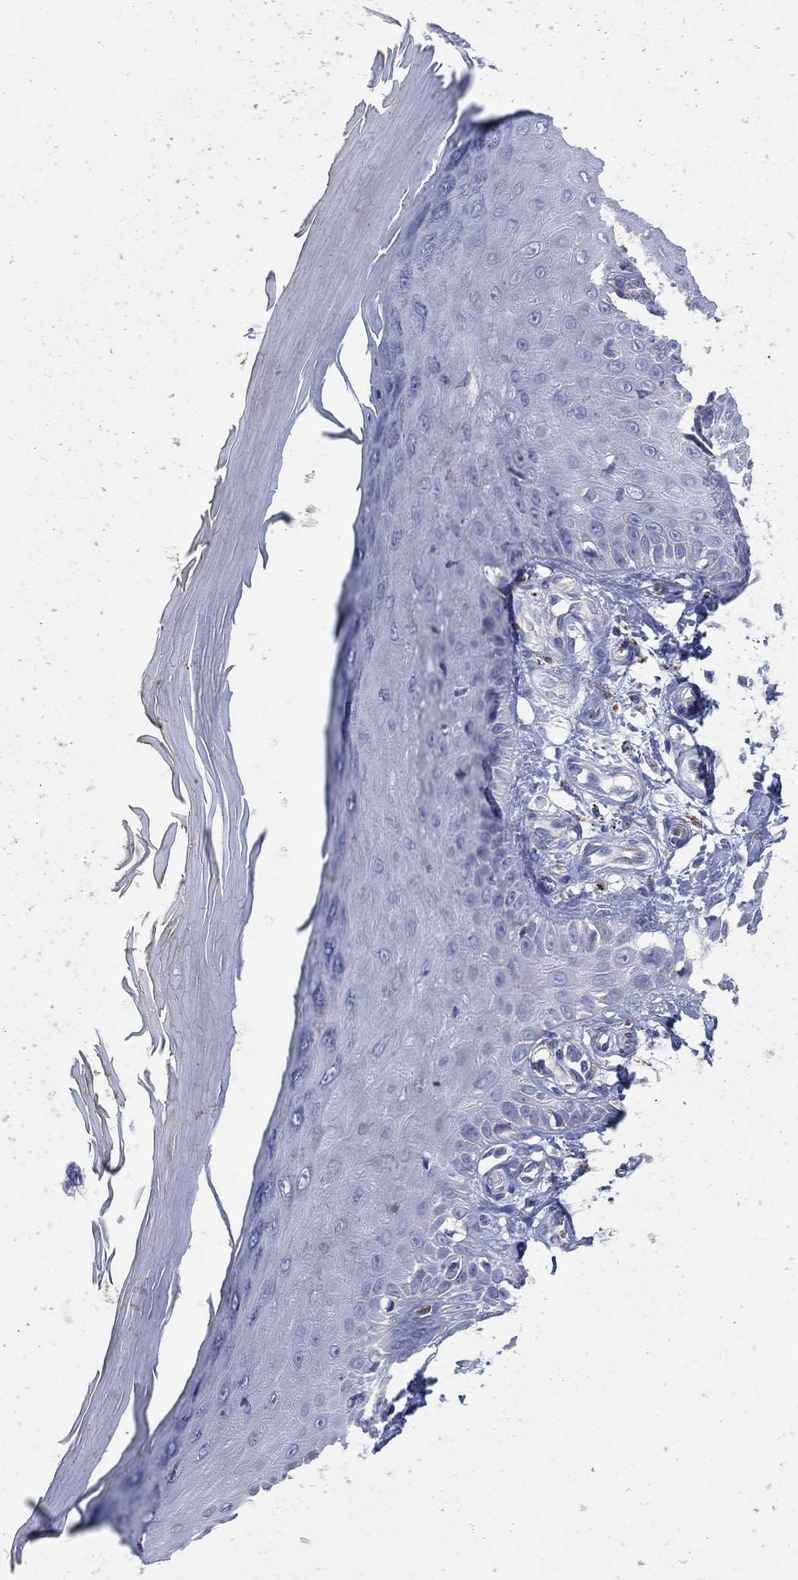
{"staining": {"intensity": "negative", "quantity": "none", "location": "none"}, "tissue": "skin", "cell_type": "Fibroblasts", "image_type": "normal", "snomed": [{"axis": "morphology", "description": "Normal tissue, NOS"}, {"axis": "morphology", "description": "Inflammation, NOS"}, {"axis": "morphology", "description": "Fibrosis, NOS"}, {"axis": "topography", "description": "Skin"}], "caption": "Image shows no protein positivity in fibroblasts of benign skin.", "gene": "GALNS", "patient": {"sex": "male", "age": 71}}